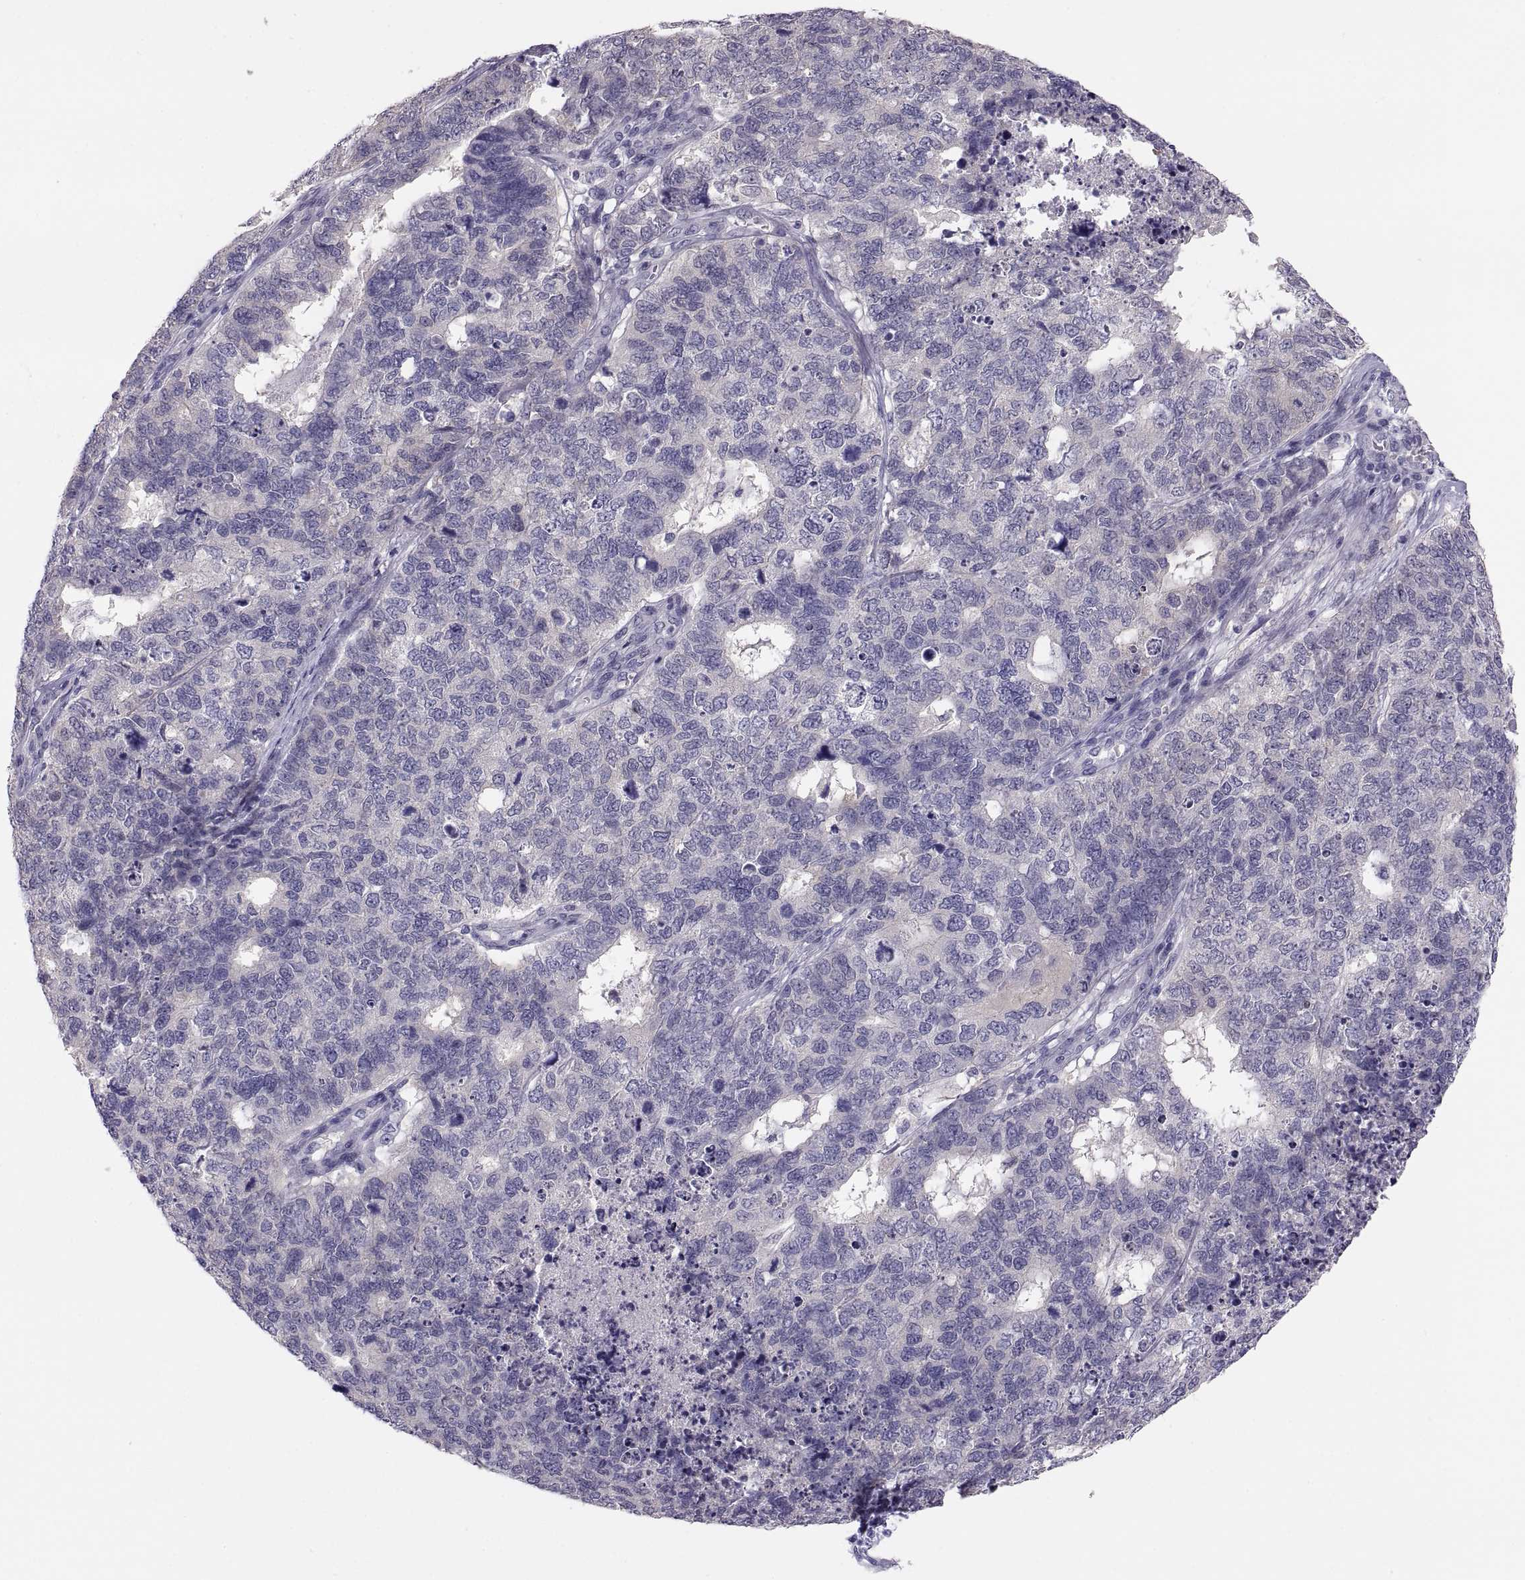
{"staining": {"intensity": "negative", "quantity": "none", "location": "none"}, "tissue": "cervical cancer", "cell_type": "Tumor cells", "image_type": "cancer", "snomed": [{"axis": "morphology", "description": "Squamous cell carcinoma, NOS"}, {"axis": "topography", "description": "Cervix"}], "caption": "Immunohistochemistry image of squamous cell carcinoma (cervical) stained for a protein (brown), which demonstrates no staining in tumor cells.", "gene": "STRC", "patient": {"sex": "female", "age": 63}}